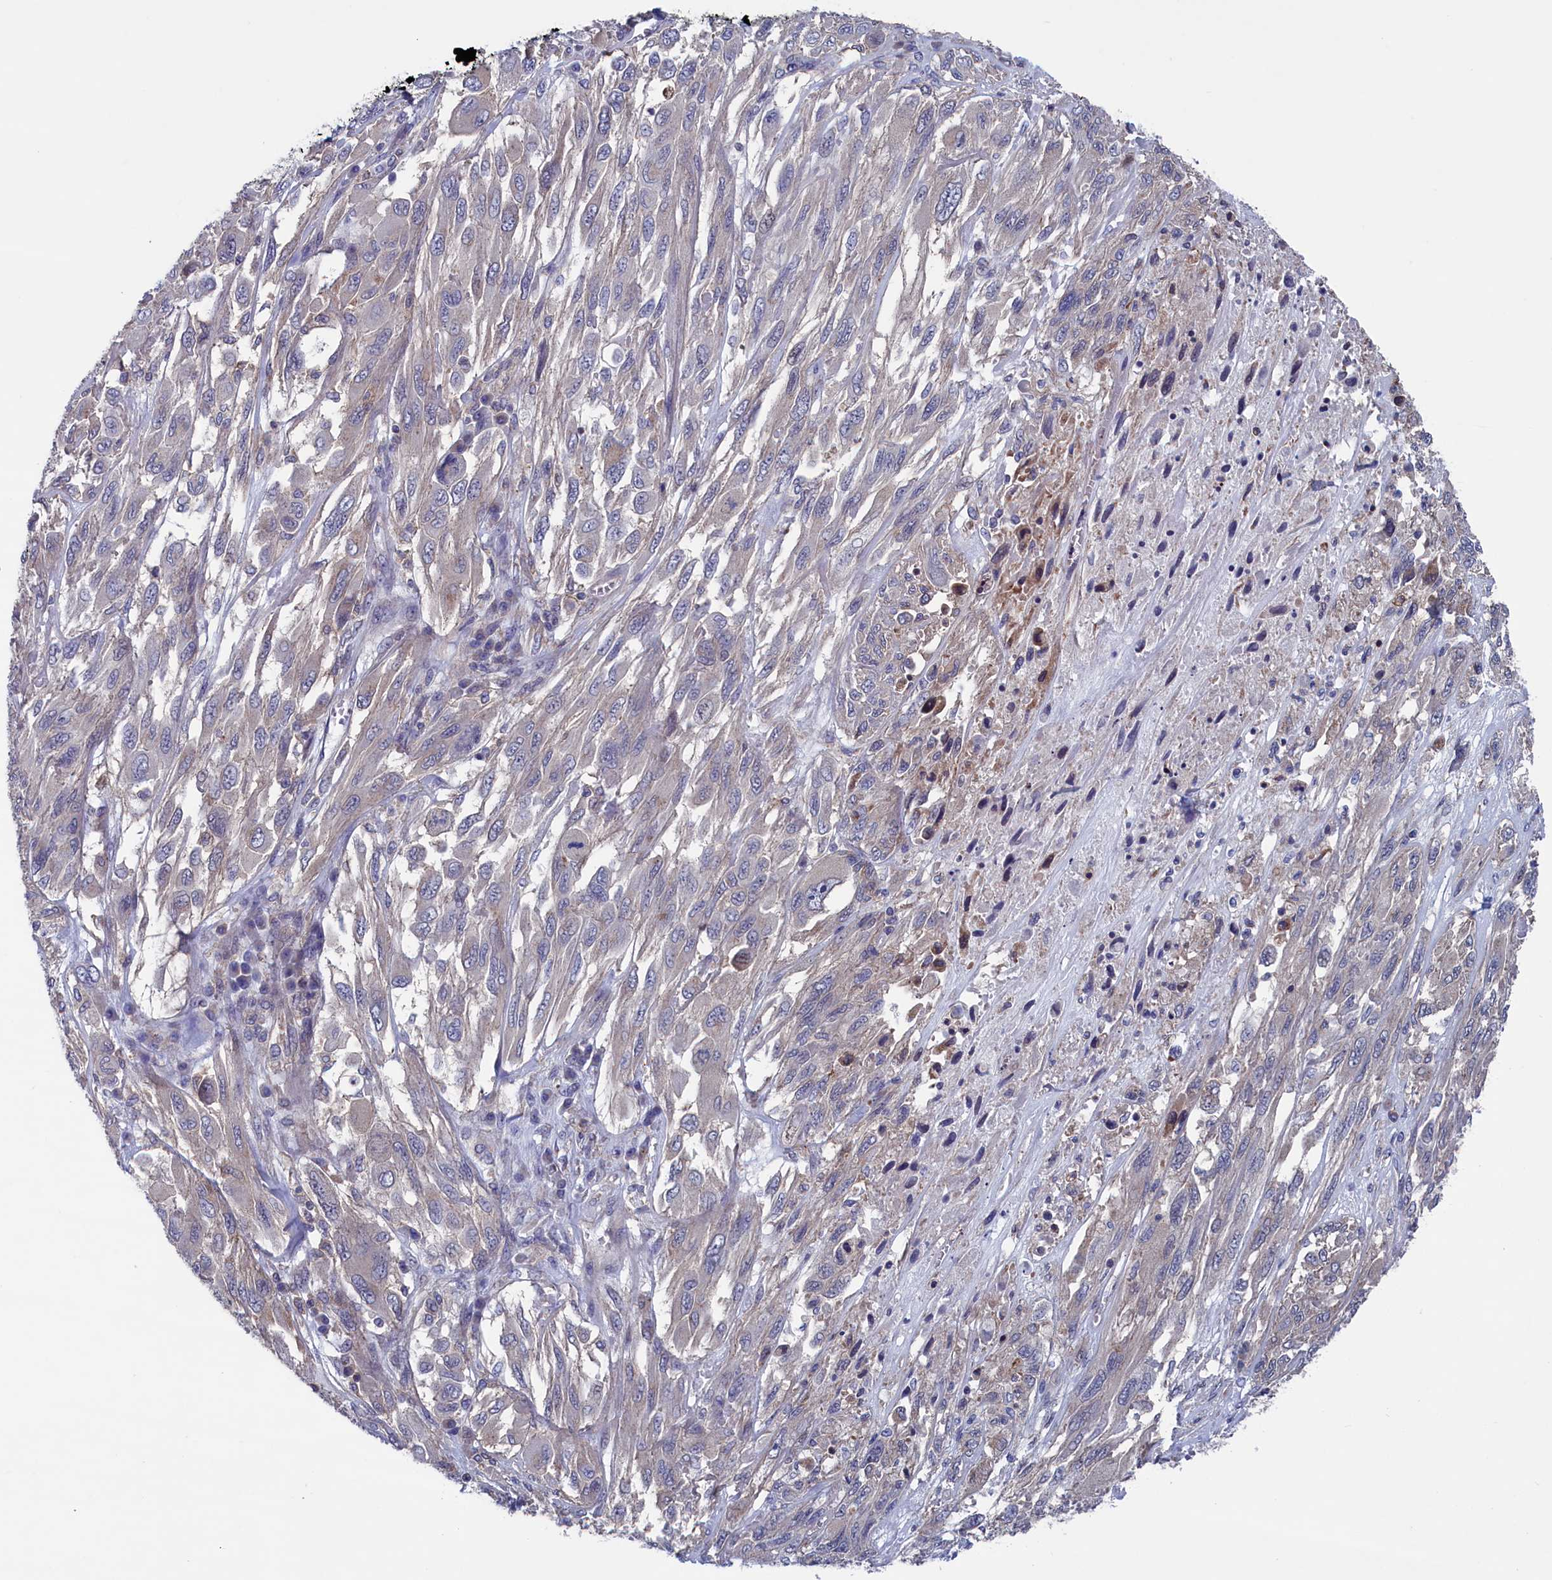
{"staining": {"intensity": "negative", "quantity": "none", "location": "none"}, "tissue": "melanoma", "cell_type": "Tumor cells", "image_type": "cancer", "snomed": [{"axis": "morphology", "description": "Malignant melanoma, NOS"}, {"axis": "topography", "description": "Skin"}], "caption": "Immunohistochemistry of human melanoma displays no positivity in tumor cells.", "gene": "SPATA13", "patient": {"sex": "female", "age": 91}}